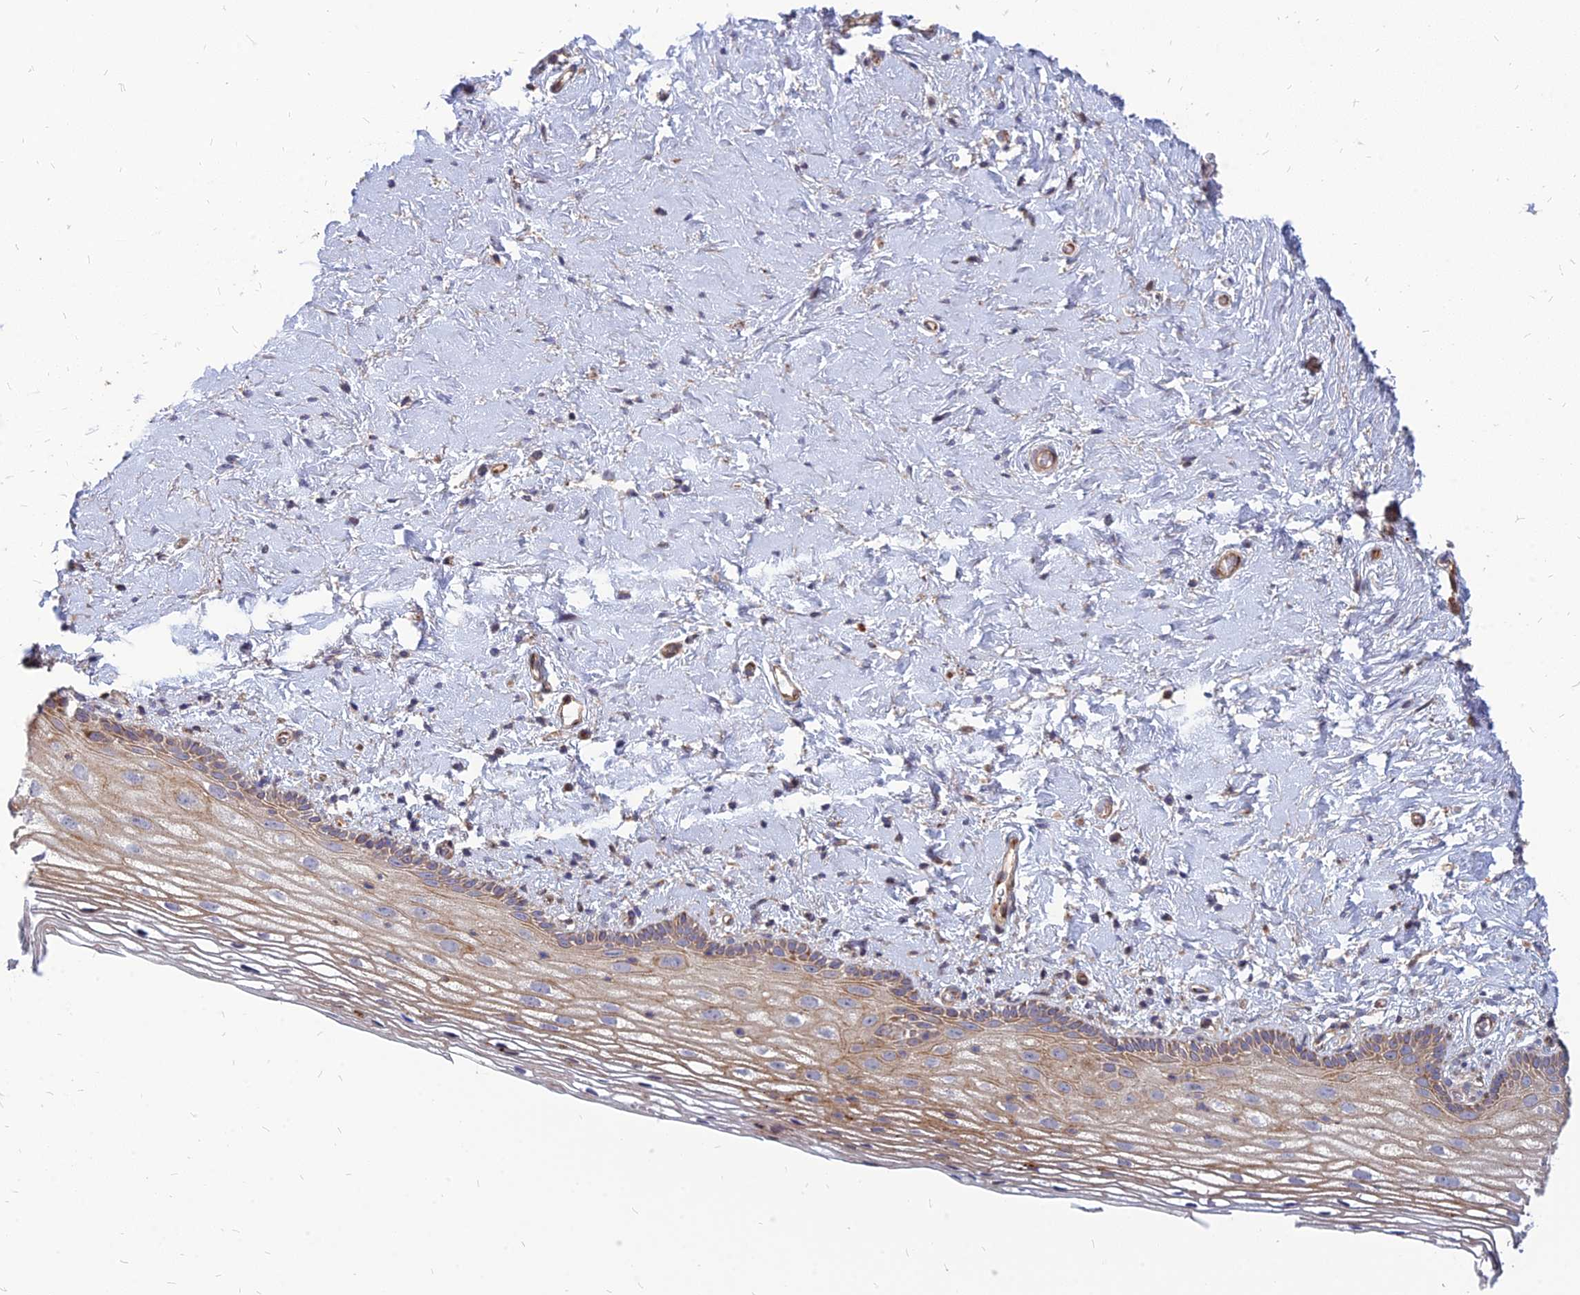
{"staining": {"intensity": "moderate", "quantity": "25%-75%", "location": "cytoplasmic/membranous"}, "tissue": "vagina", "cell_type": "Squamous epithelial cells", "image_type": "normal", "snomed": [{"axis": "morphology", "description": "Normal tissue, NOS"}, {"axis": "morphology", "description": "Adenocarcinoma, NOS"}, {"axis": "topography", "description": "Rectum"}, {"axis": "topography", "description": "Vagina"}], "caption": "Immunohistochemistry staining of unremarkable vagina, which demonstrates medium levels of moderate cytoplasmic/membranous staining in approximately 25%-75% of squamous epithelial cells indicating moderate cytoplasmic/membranous protein staining. The staining was performed using DAB (brown) for protein detection and nuclei were counterstained in hematoxylin (blue).", "gene": "ST3GAL6", "patient": {"sex": "female", "age": 71}}